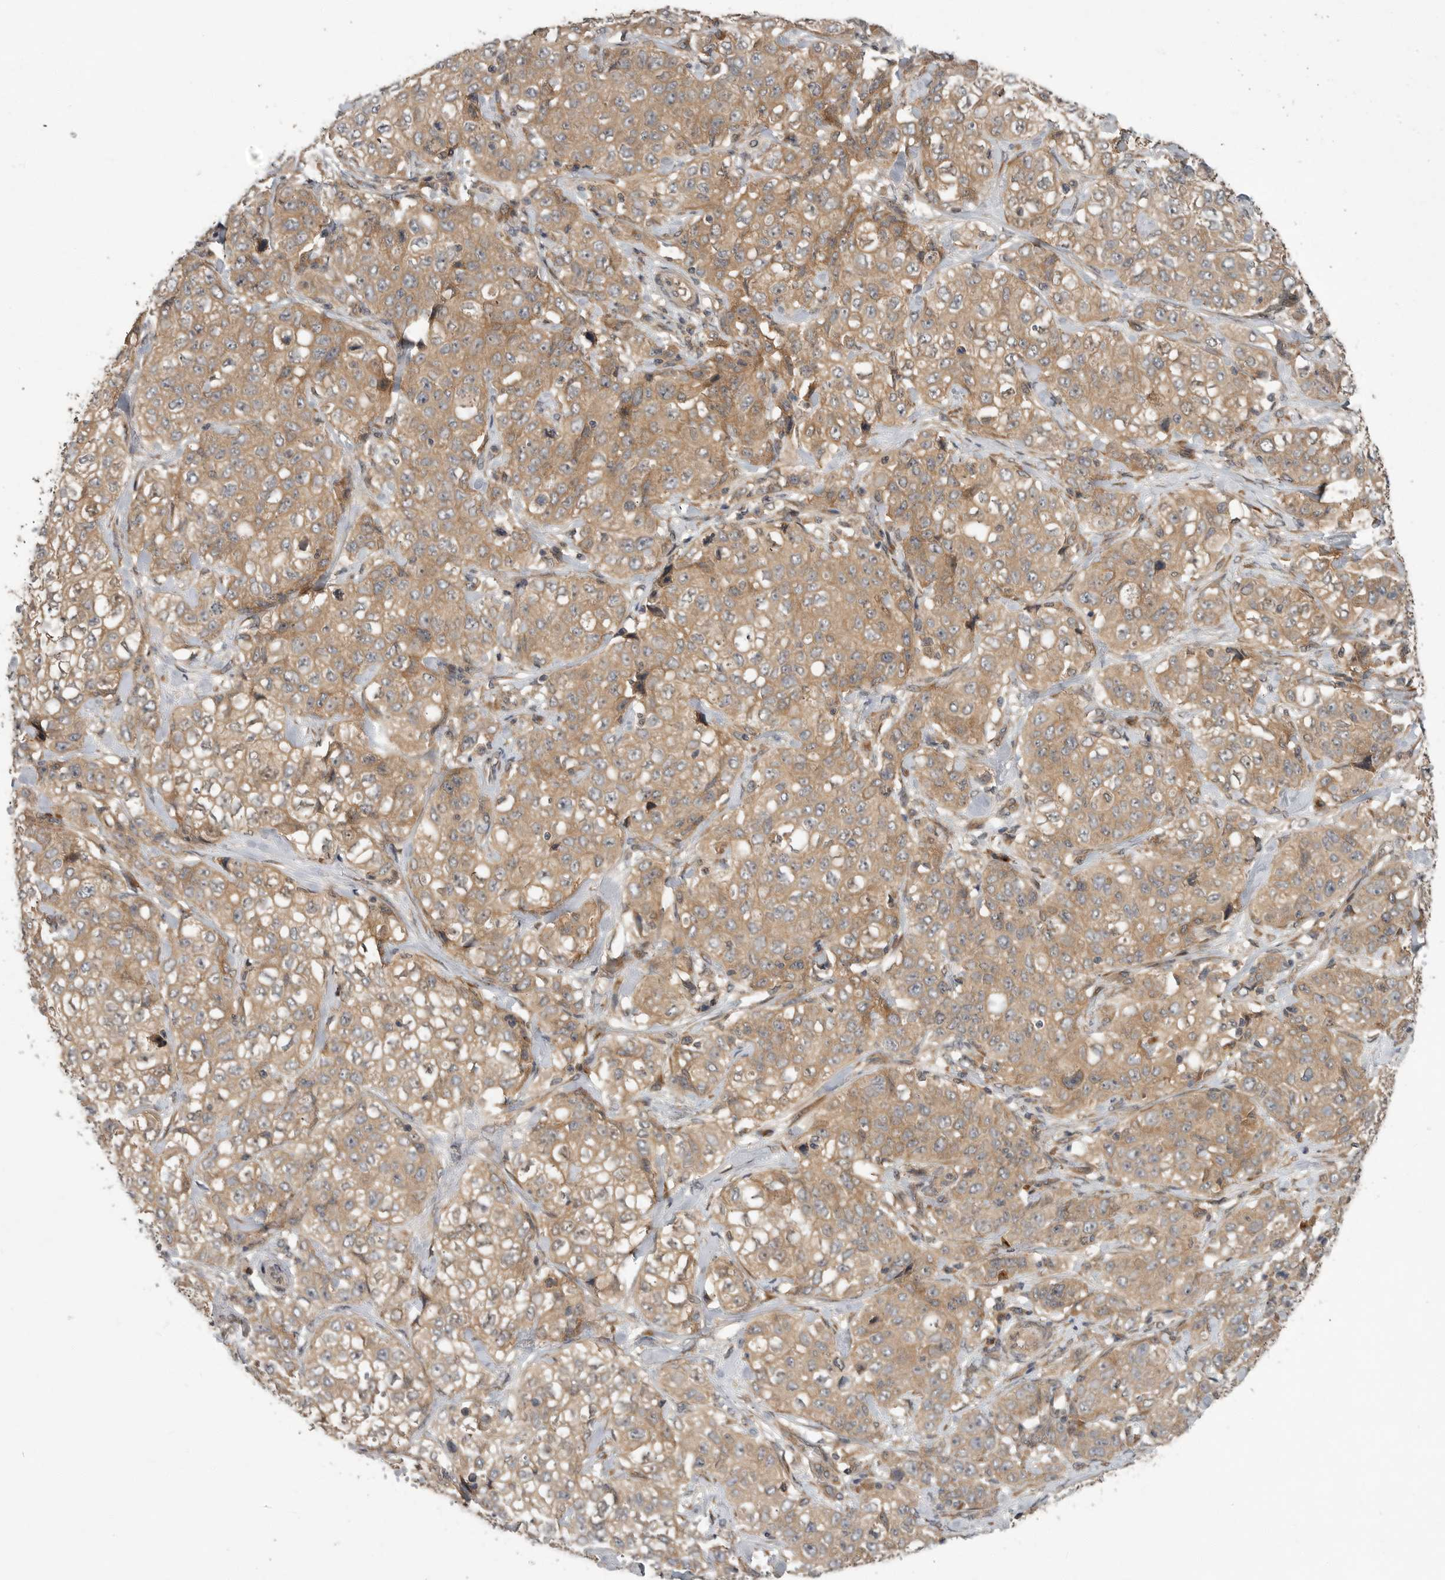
{"staining": {"intensity": "moderate", "quantity": ">75%", "location": "cytoplasmic/membranous"}, "tissue": "stomach cancer", "cell_type": "Tumor cells", "image_type": "cancer", "snomed": [{"axis": "morphology", "description": "Adenocarcinoma, NOS"}, {"axis": "topography", "description": "Stomach"}], "caption": "A brown stain shows moderate cytoplasmic/membranous staining of a protein in stomach adenocarcinoma tumor cells.", "gene": "OSBPL9", "patient": {"sex": "male", "age": 48}}